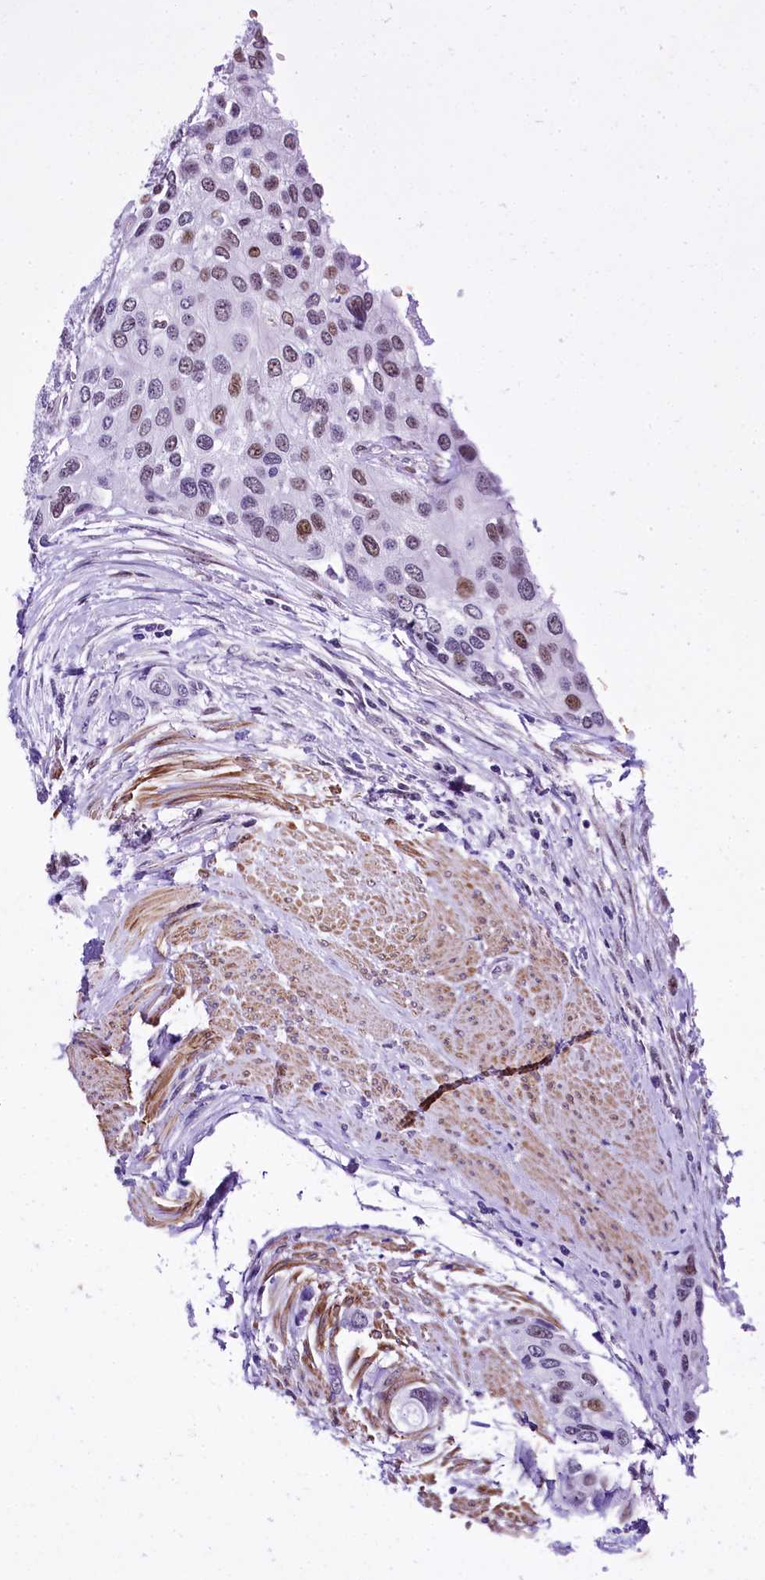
{"staining": {"intensity": "moderate", "quantity": "<25%", "location": "nuclear"}, "tissue": "urothelial cancer", "cell_type": "Tumor cells", "image_type": "cancer", "snomed": [{"axis": "morphology", "description": "Normal tissue, NOS"}, {"axis": "morphology", "description": "Urothelial carcinoma, High grade"}, {"axis": "topography", "description": "Vascular tissue"}, {"axis": "topography", "description": "Urinary bladder"}], "caption": "High-grade urothelial carcinoma tissue exhibits moderate nuclear positivity in about <25% of tumor cells", "gene": "SAMD10", "patient": {"sex": "female", "age": 56}}